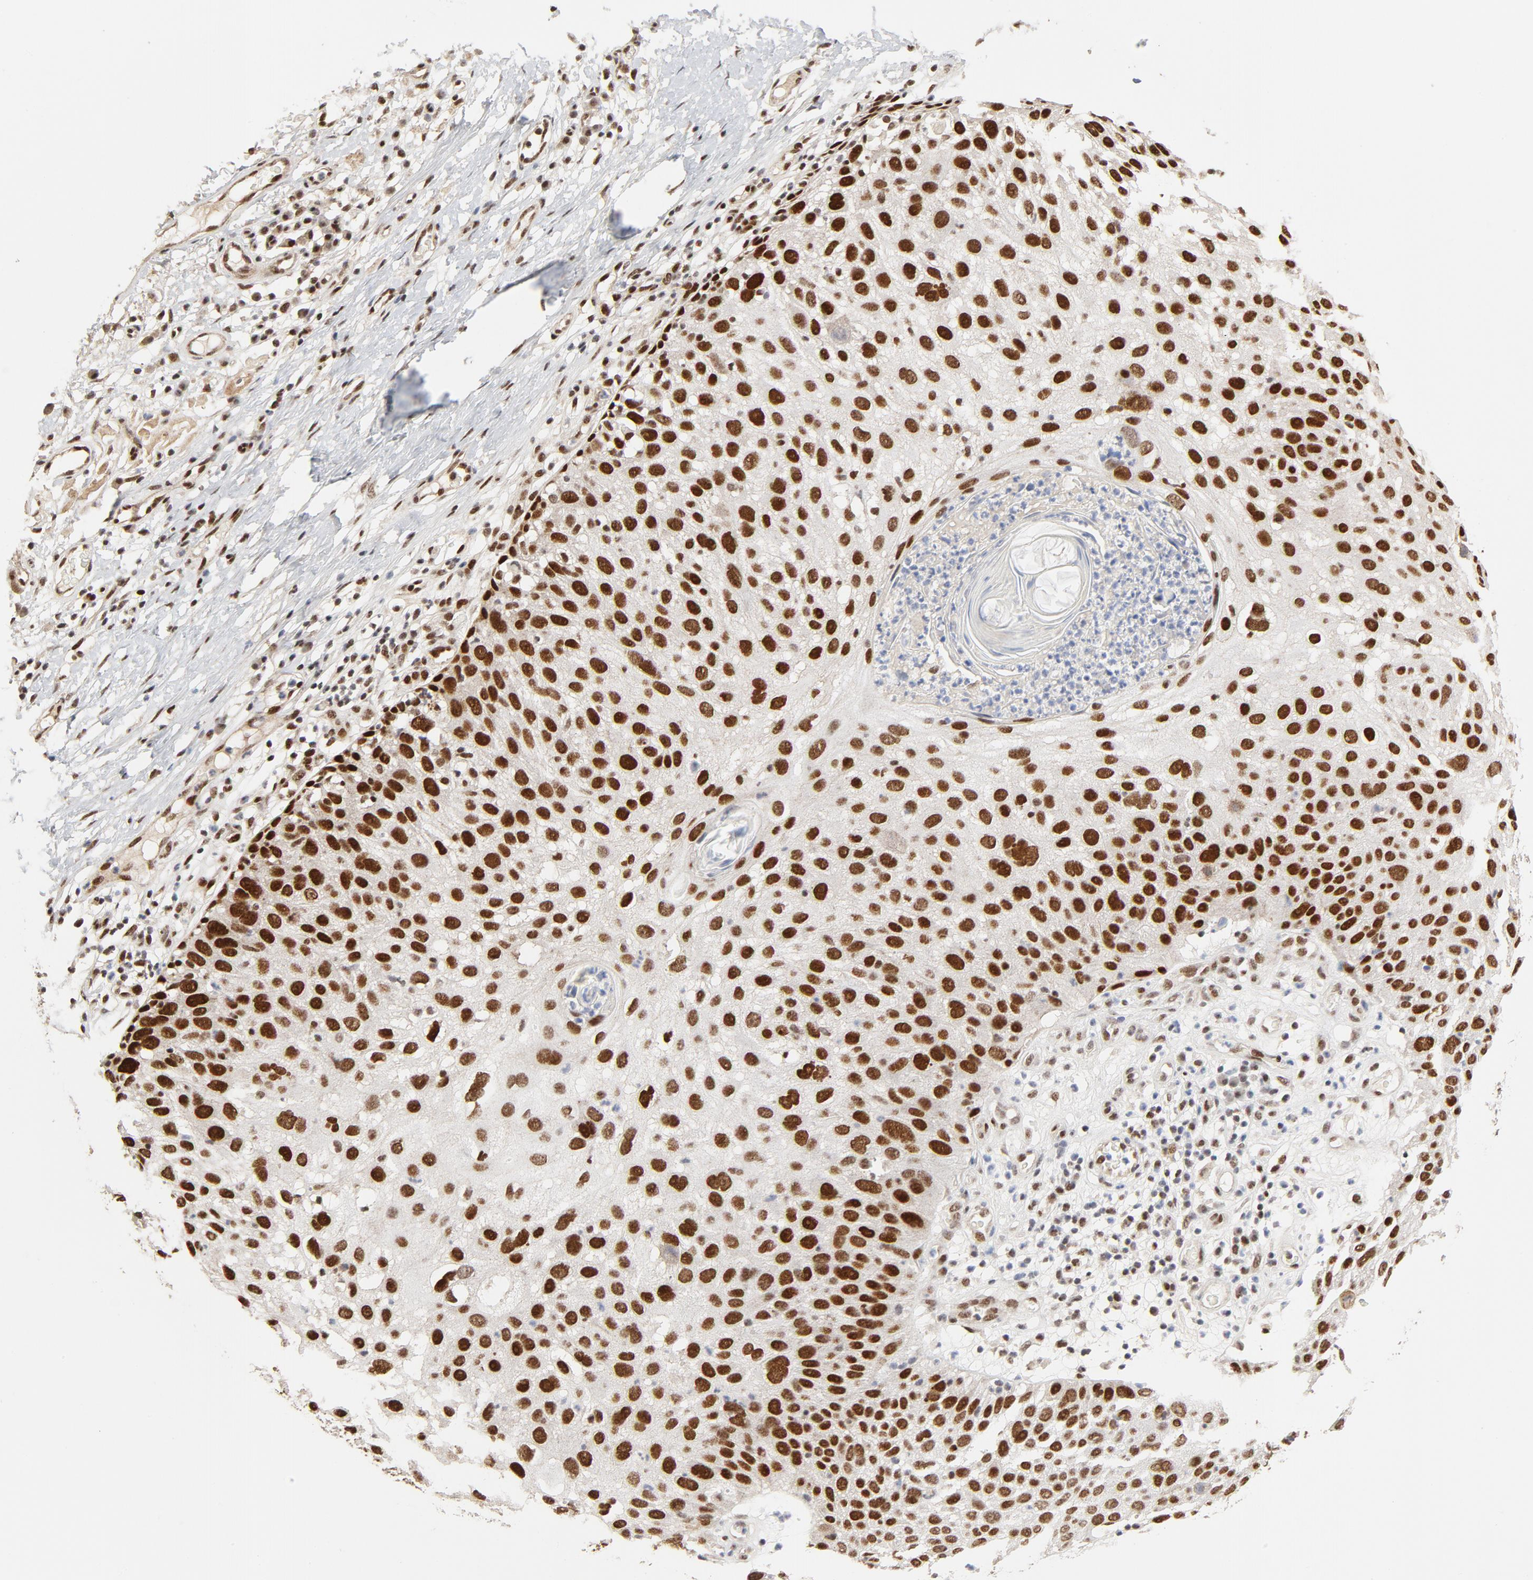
{"staining": {"intensity": "strong", "quantity": ">75%", "location": "nuclear"}, "tissue": "skin cancer", "cell_type": "Tumor cells", "image_type": "cancer", "snomed": [{"axis": "morphology", "description": "Squamous cell carcinoma, NOS"}, {"axis": "topography", "description": "Skin"}], "caption": "Immunohistochemistry (DAB (3,3'-diaminobenzidine)) staining of squamous cell carcinoma (skin) displays strong nuclear protein positivity in approximately >75% of tumor cells.", "gene": "GTF2I", "patient": {"sex": "male", "age": 86}}